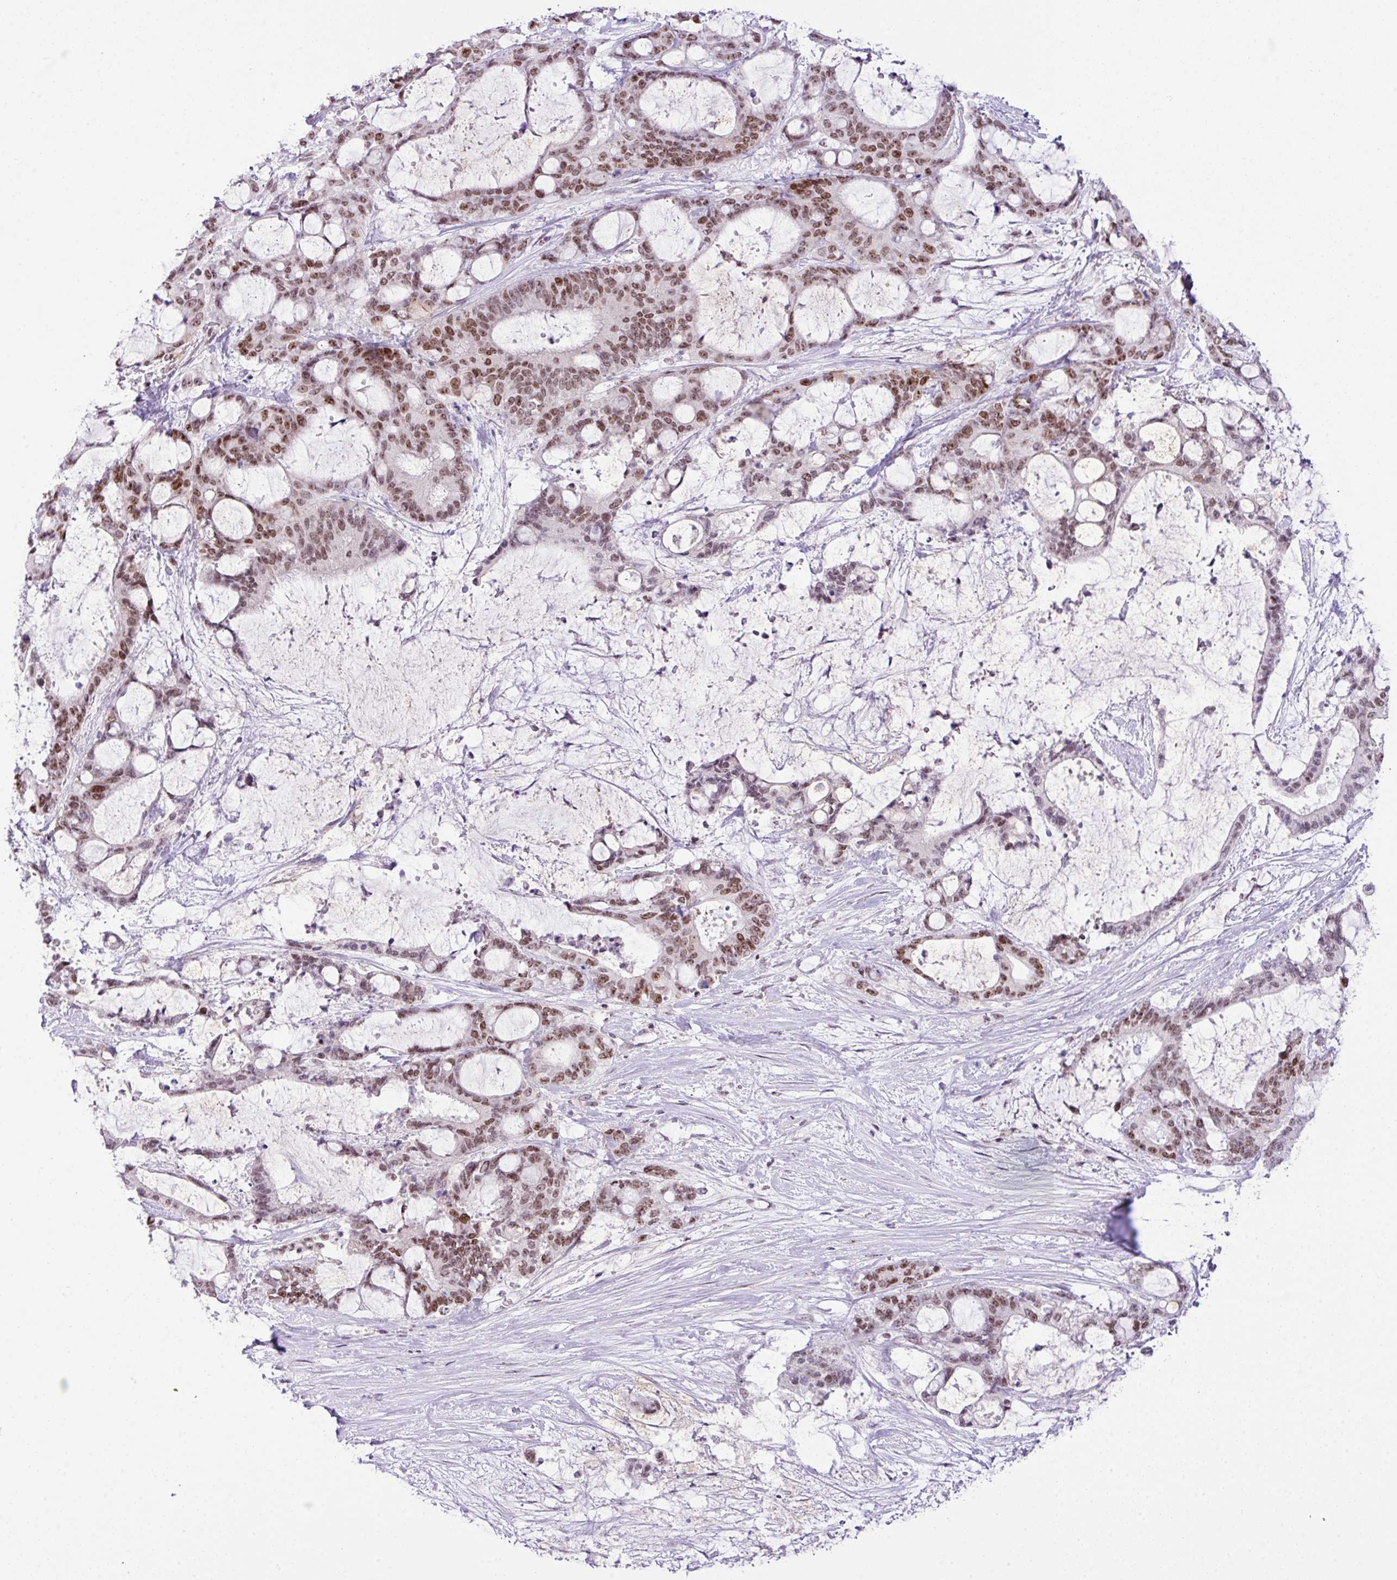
{"staining": {"intensity": "moderate", "quantity": ">75%", "location": "nuclear"}, "tissue": "liver cancer", "cell_type": "Tumor cells", "image_type": "cancer", "snomed": [{"axis": "morphology", "description": "Normal tissue, NOS"}, {"axis": "morphology", "description": "Cholangiocarcinoma"}, {"axis": "topography", "description": "Liver"}, {"axis": "topography", "description": "Peripheral nerve tissue"}], "caption": "A medium amount of moderate nuclear staining is identified in approximately >75% of tumor cells in liver cancer tissue.", "gene": "CCDC137", "patient": {"sex": "female", "age": 73}}